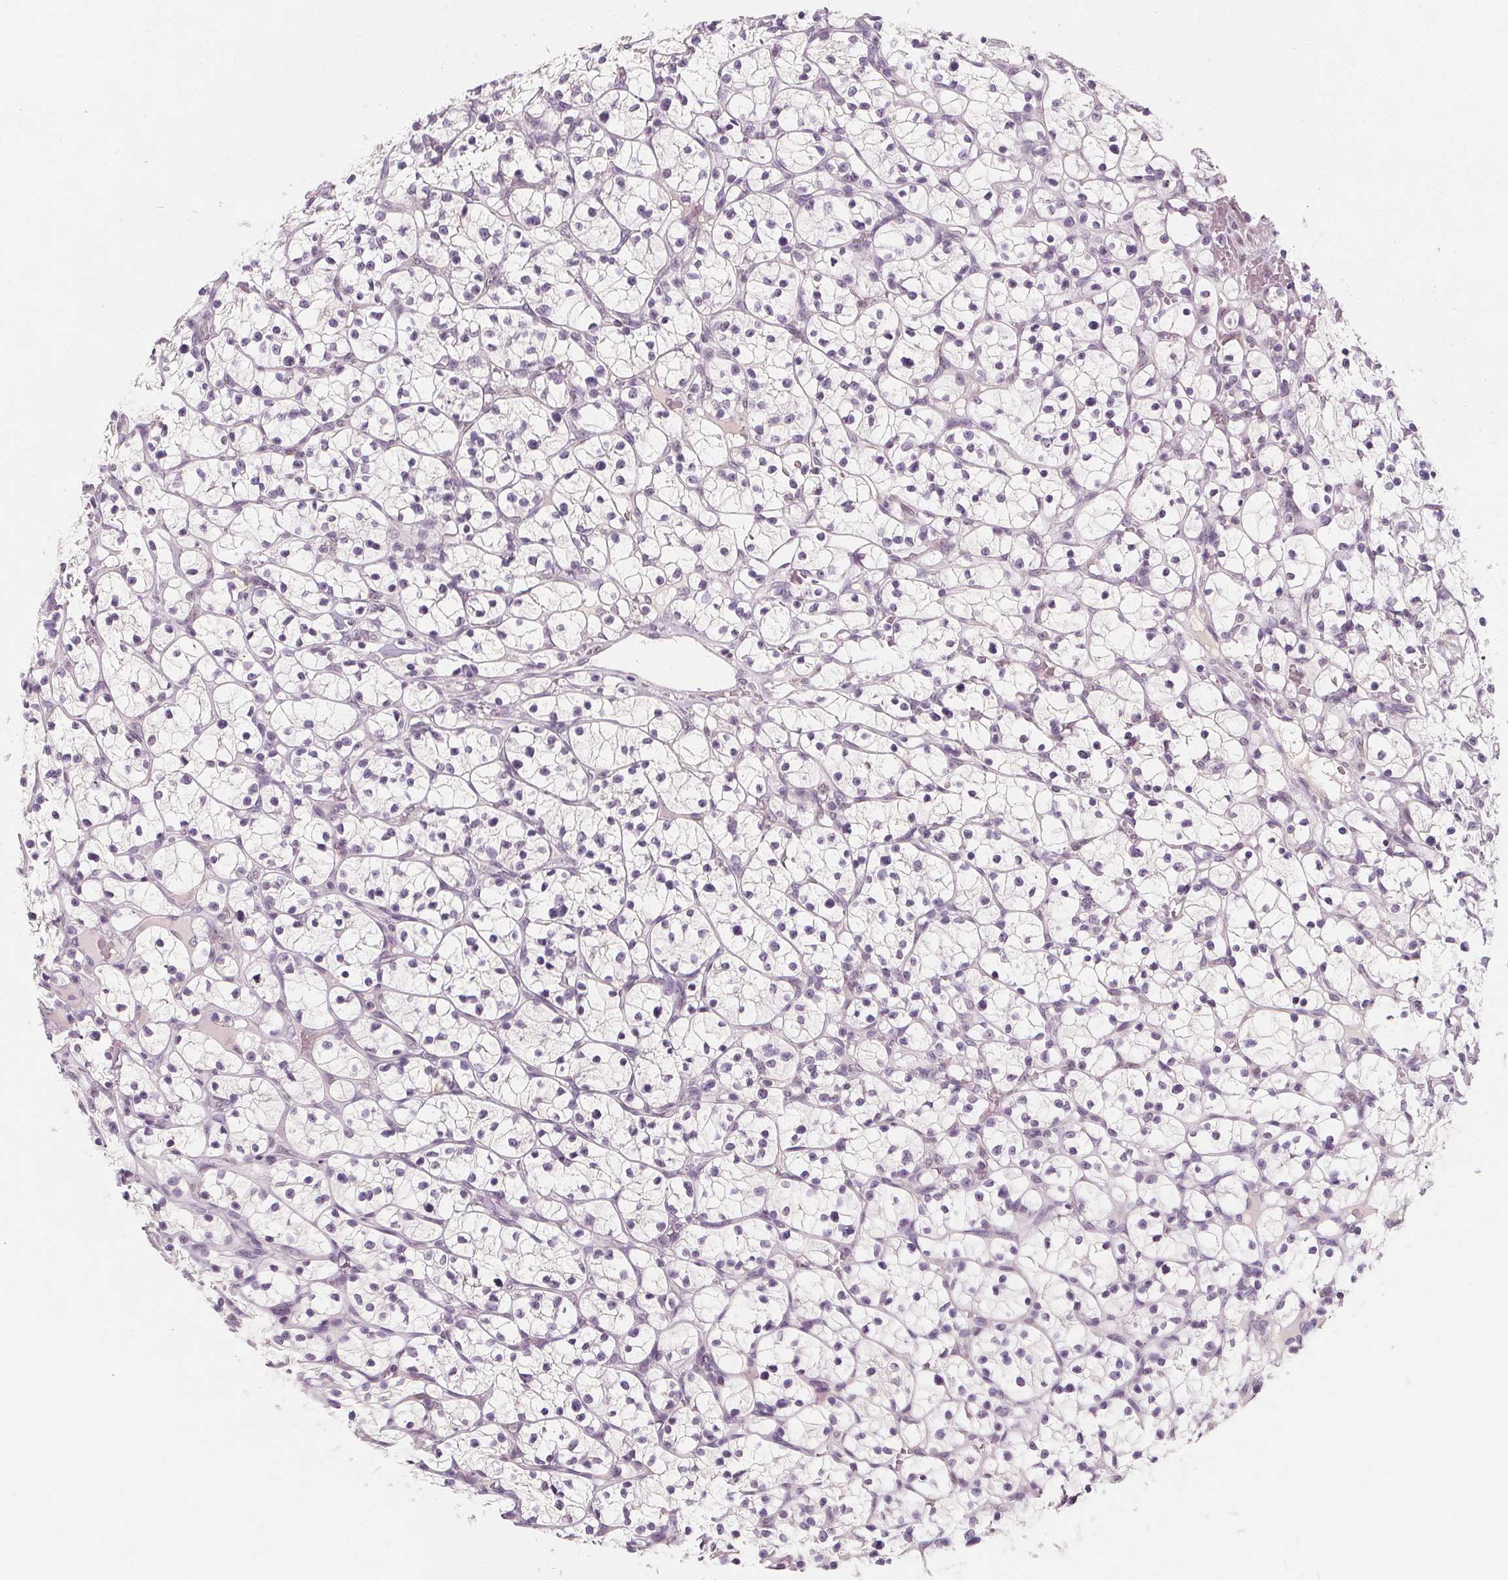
{"staining": {"intensity": "negative", "quantity": "none", "location": "none"}, "tissue": "renal cancer", "cell_type": "Tumor cells", "image_type": "cancer", "snomed": [{"axis": "morphology", "description": "Adenocarcinoma, NOS"}, {"axis": "topography", "description": "Kidney"}], "caption": "Immunohistochemistry (IHC) photomicrograph of renal adenocarcinoma stained for a protein (brown), which shows no staining in tumor cells. Nuclei are stained in blue.", "gene": "DBX2", "patient": {"sex": "female", "age": 64}}